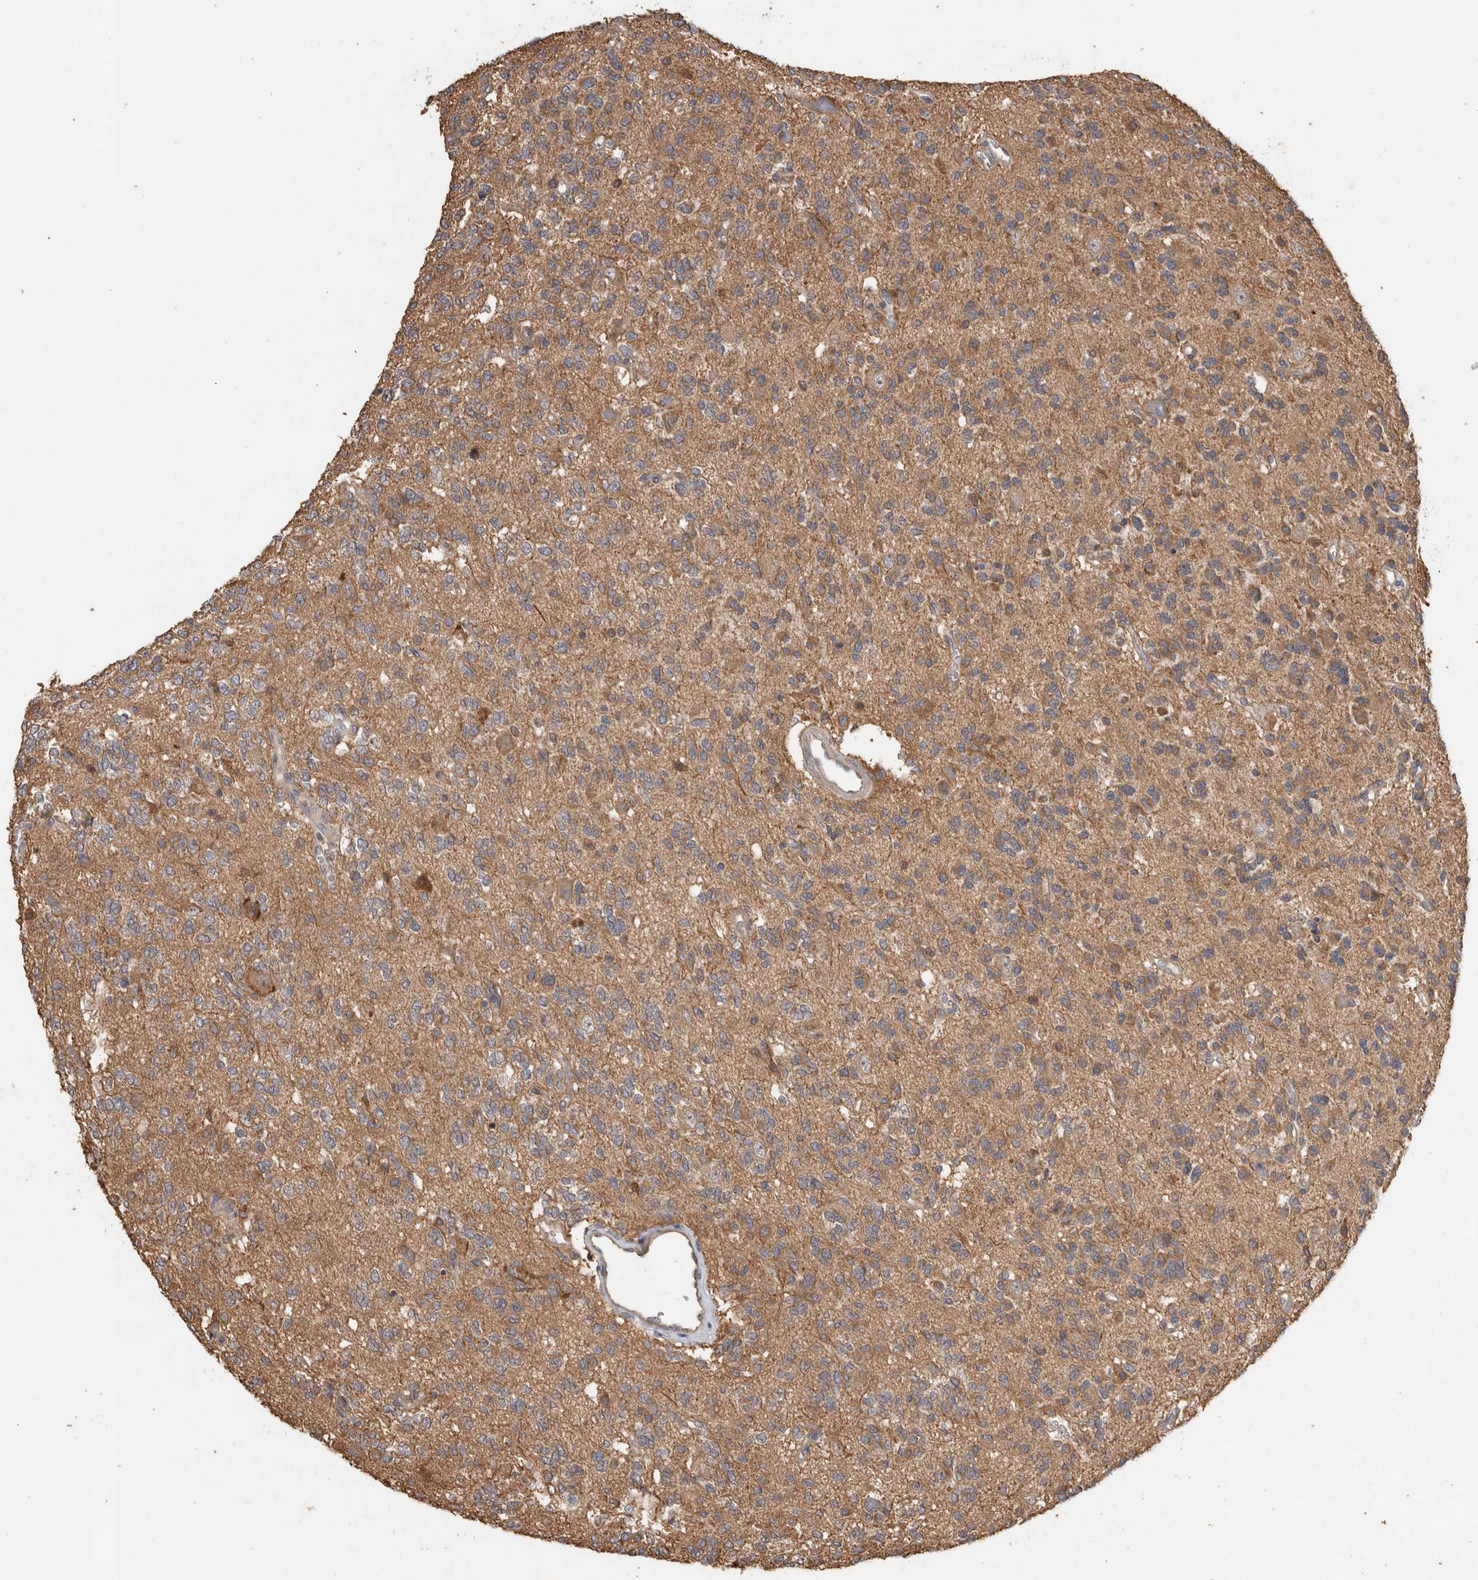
{"staining": {"intensity": "weak", "quantity": ">75%", "location": "cytoplasmic/membranous"}, "tissue": "glioma", "cell_type": "Tumor cells", "image_type": "cancer", "snomed": [{"axis": "morphology", "description": "Glioma, malignant, Low grade"}, {"axis": "topography", "description": "Brain"}], "caption": "IHC of glioma exhibits low levels of weak cytoplasmic/membranous expression in approximately >75% of tumor cells.", "gene": "TBCE", "patient": {"sex": "male", "age": 38}}